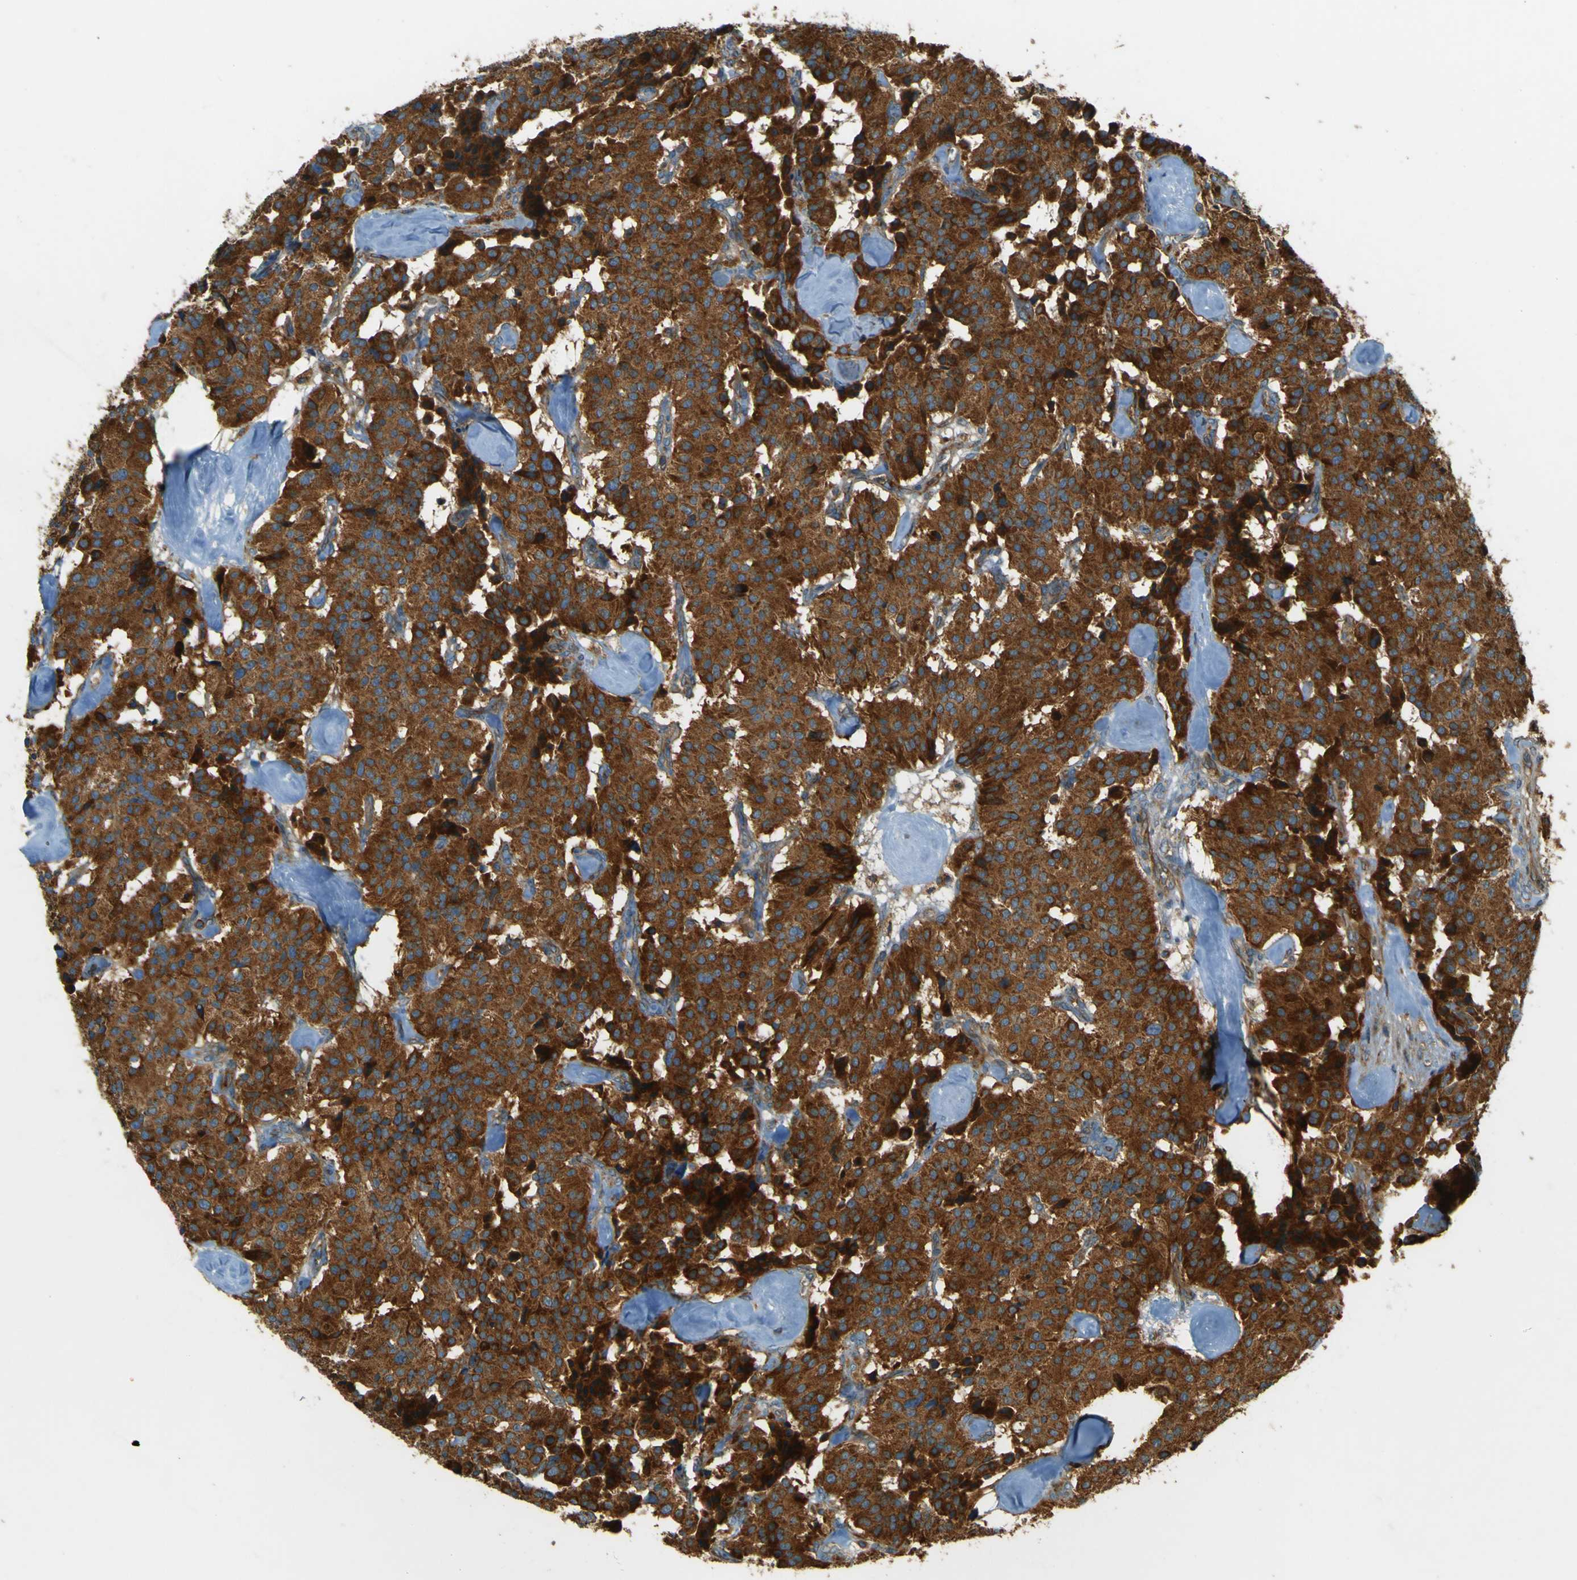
{"staining": {"intensity": "strong", "quantity": ">75%", "location": "cytoplasmic/membranous"}, "tissue": "carcinoid", "cell_type": "Tumor cells", "image_type": "cancer", "snomed": [{"axis": "morphology", "description": "Carcinoid, malignant, NOS"}, {"axis": "topography", "description": "Lung"}], "caption": "High-magnification brightfield microscopy of carcinoid stained with DAB (3,3'-diaminobenzidine) (brown) and counterstained with hematoxylin (blue). tumor cells exhibit strong cytoplasmic/membranous positivity is seen in approximately>75% of cells.", "gene": "DNAJC5", "patient": {"sex": "male", "age": 30}}